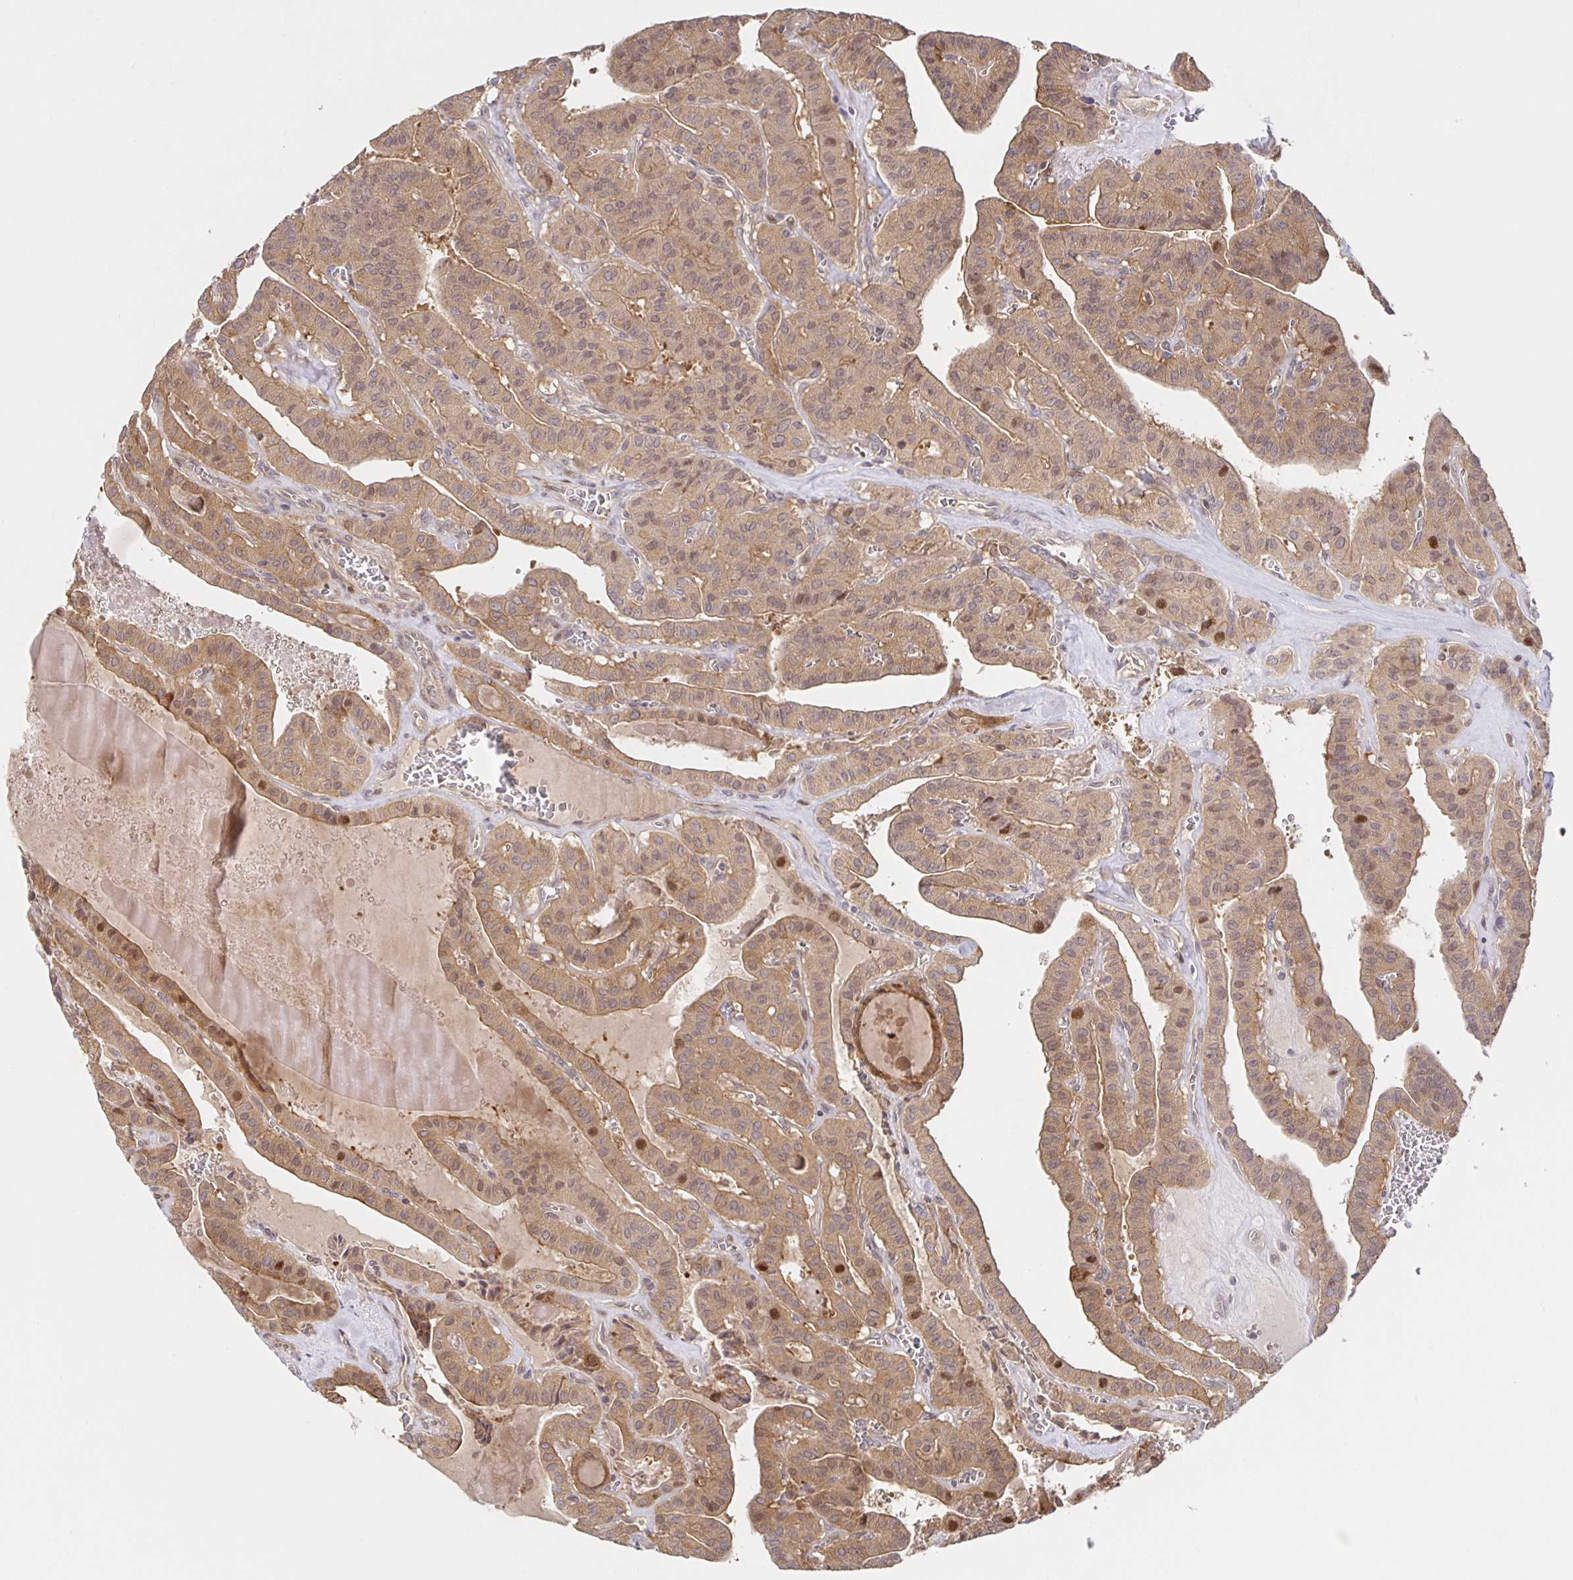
{"staining": {"intensity": "moderate", "quantity": ">75%", "location": "cytoplasmic/membranous"}, "tissue": "thyroid cancer", "cell_type": "Tumor cells", "image_type": "cancer", "snomed": [{"axis": "morphology", "description": "Papillary adenocarcinoma, NOS"}, {"axis": "topography", "description": "Thyroid gland"}], "caption": "An image showing moderate cytoplasmic/membranous positivity in about >75% of tumor cells in thyroid papillary adenocarcinoma, as visualized by brown immunohistochemical staining.", "gene": "AACS", "patient": {"sex": "male", "age": 52}}